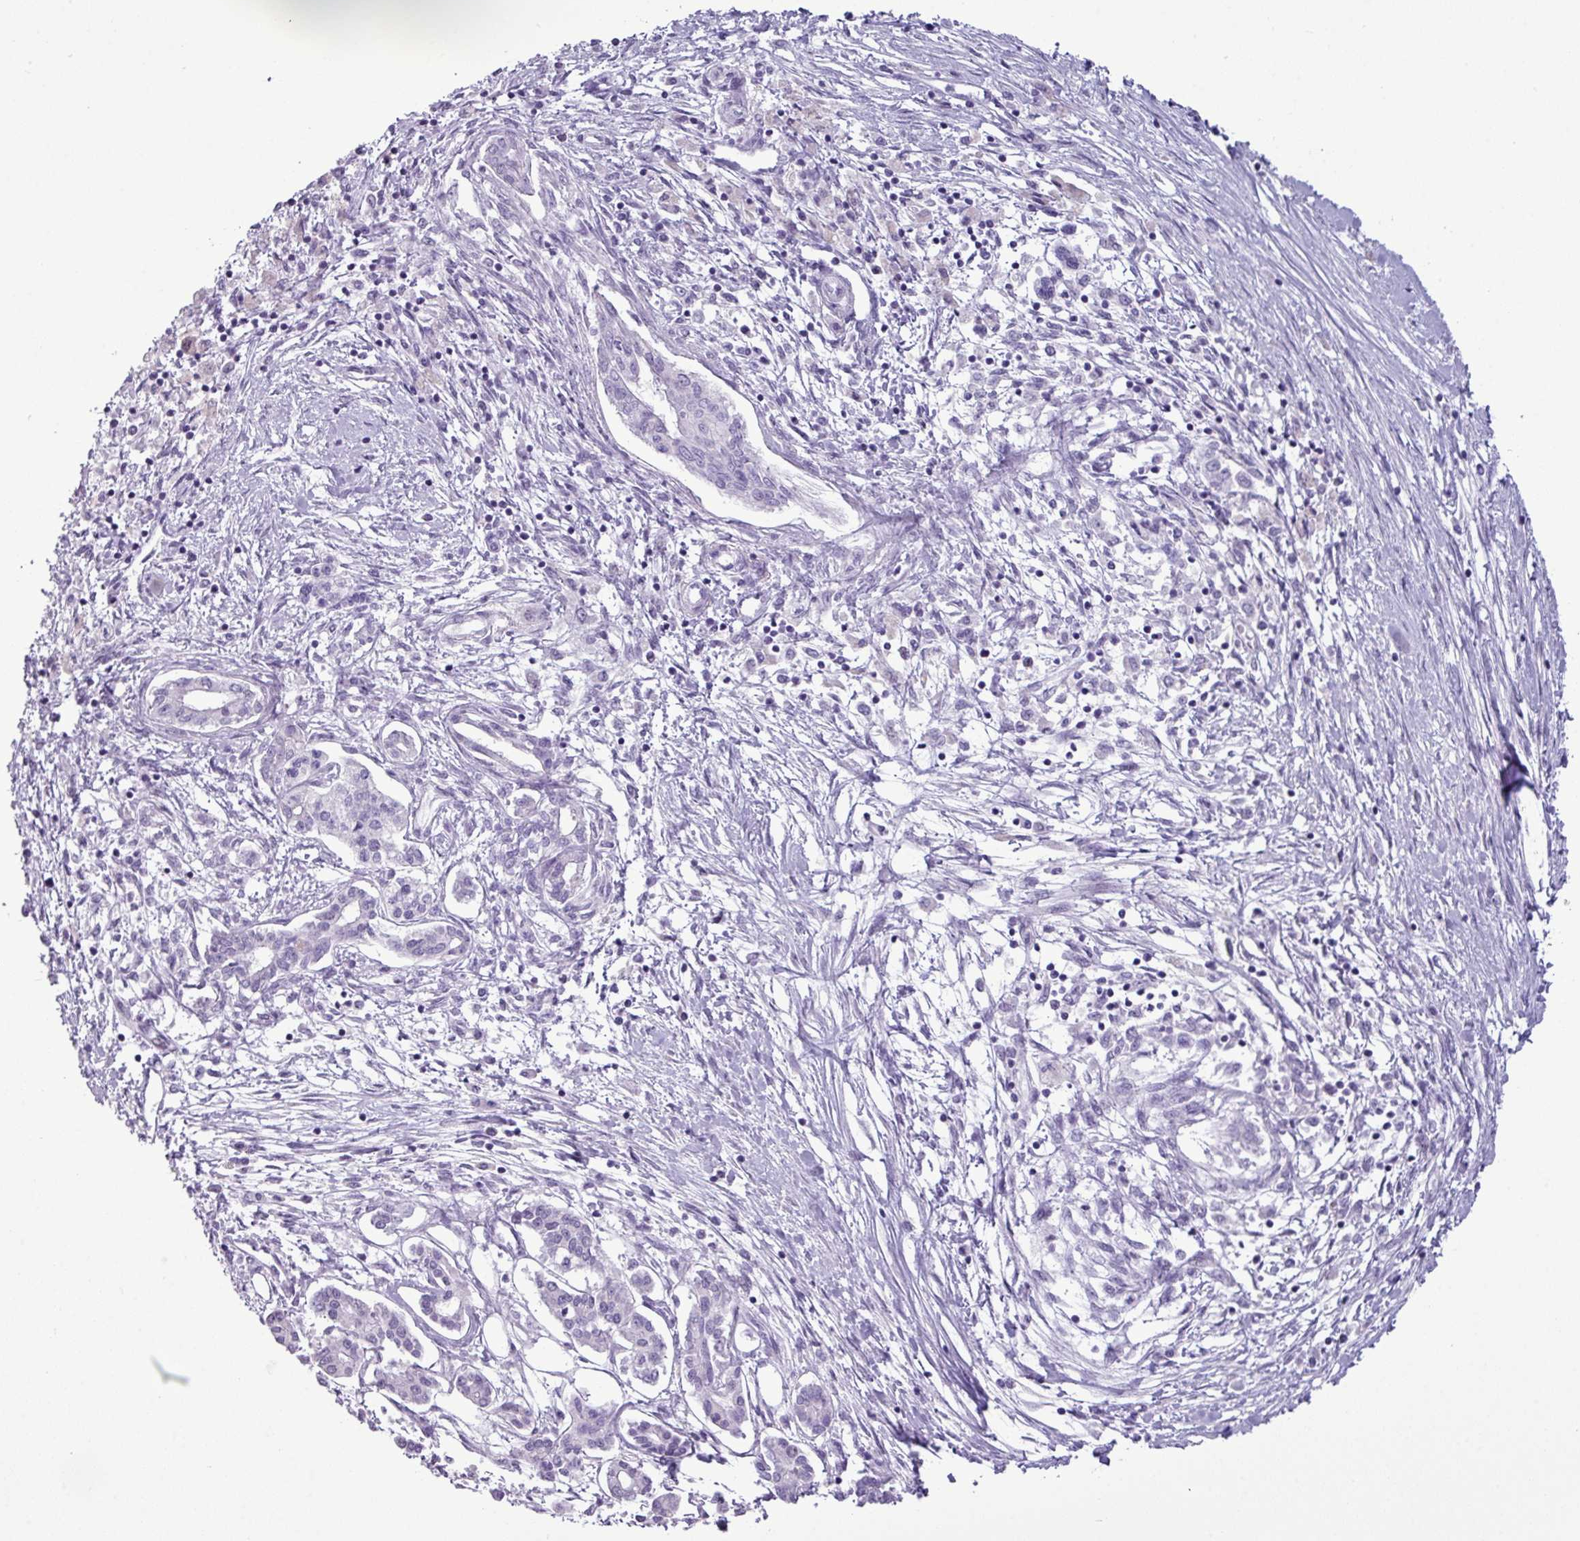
{"staining": {"intensity": "negative", "quantity": "none", "location": "none"}, "tissue": "pancreatic cancer", "cell_type": "Tumor cells", "image_type": "cancer", "snomed": [{"axis": "morphology", "description": "Adenocarcinoma, NOS"}, {"axis": "topography", "description": "Pancreas"}], "caption": "Tumor cells are negative for protein expression in human pancreatic cancer.", "gene": "AMY2A", "patient": {"sex": "female", "age": 50}}